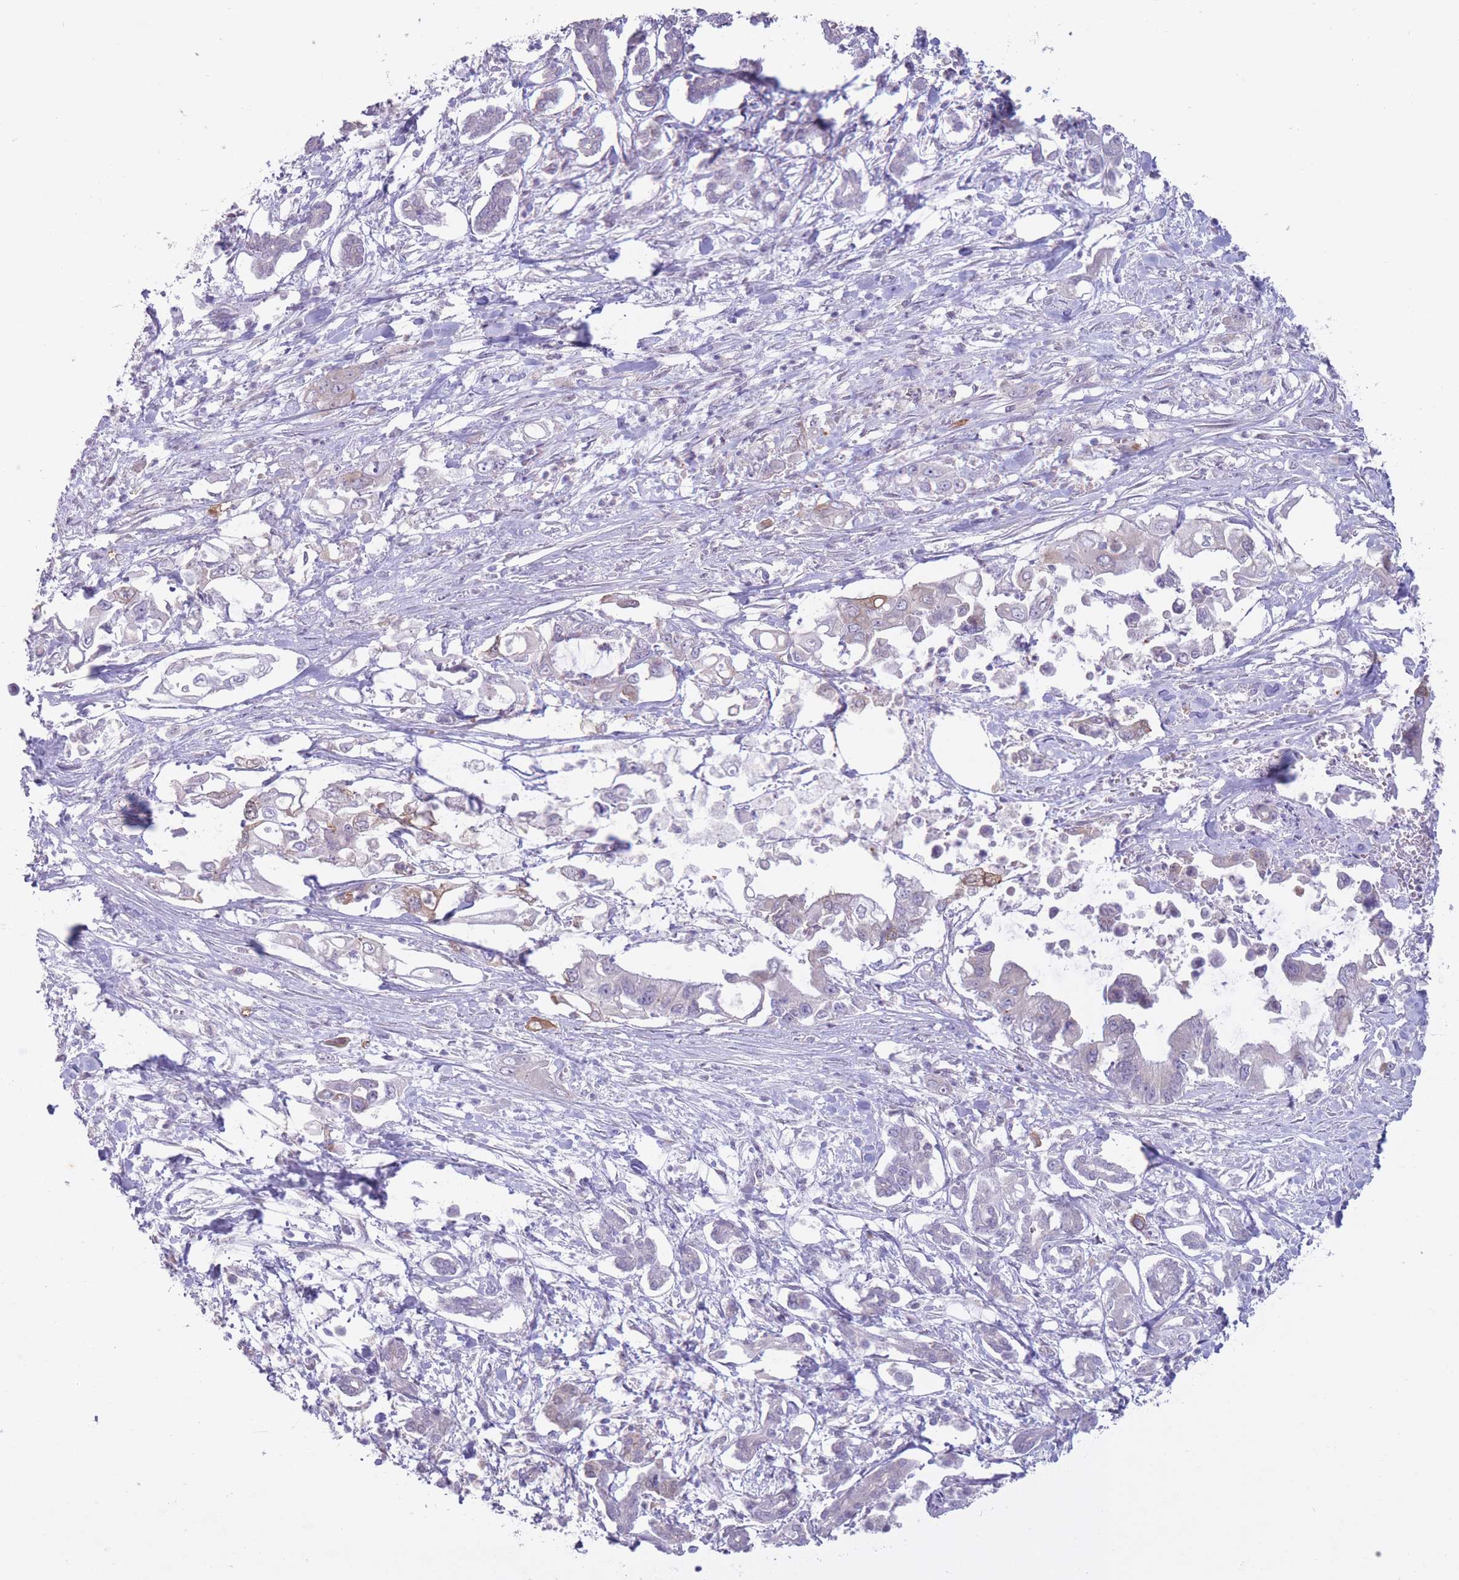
{"staining": {"intensity": "weak", "quantity": "<25%", "location": "cytoplasmic/membranous"}, "tissue": "pancreatic cancer", "cell_type": "Tumor cells", "image_type": "cancer", "snomed": [{"axis": "morphology", "description": "Adenocarcinoma, NOS"}, {"axis": "topography", "description": "Pancreas"}], "caption": "Immunohistochemistry (IHC) image of neoplastic tissue: pancreatic cancer stained with DAB displays no significant protein staining in tumor cells.", "gene": "ARPIN", "patient": {"sex": "male", "age": 61}}